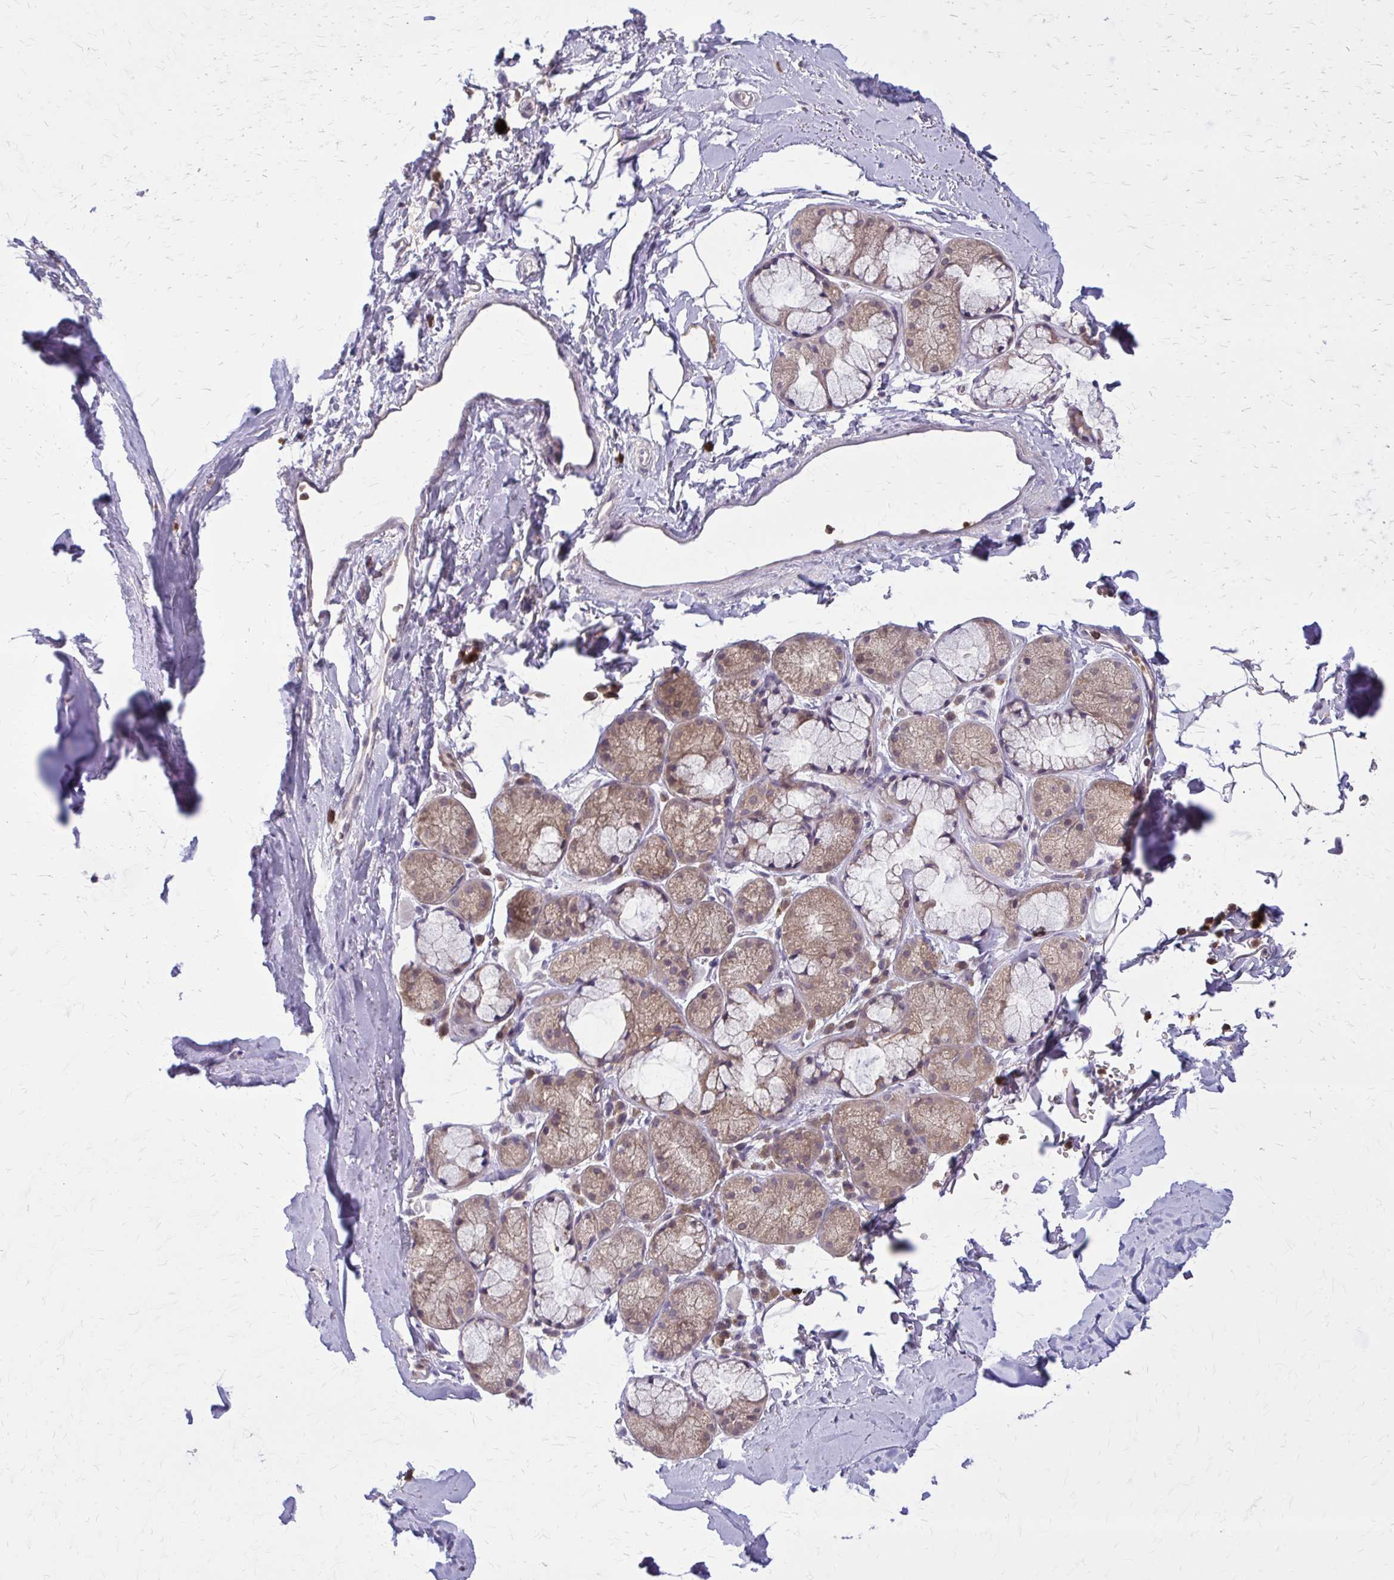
{"staining": {"intensity": "negative", "quantity": "none", "location": "none"}, "tissue": "adipose tissue", "cell_type": "Adipocytes", "image_type": "normal", "snomed": [{"axis": "morphology", "description": "Normal tissue, NOS"}, {"axis": "topography", "description": "Lymph node"}, {"axis": "topography", "description": "Cartilage tissue"}, {"axis": "topography", "description": "Bronchus"}], "caption": "Protein analysis of unremarkable adipose tissue demonstrates no significant expression in adipocytes.", "gene": "NRBF2", "patient": {"sex": "female", "age": 70}}